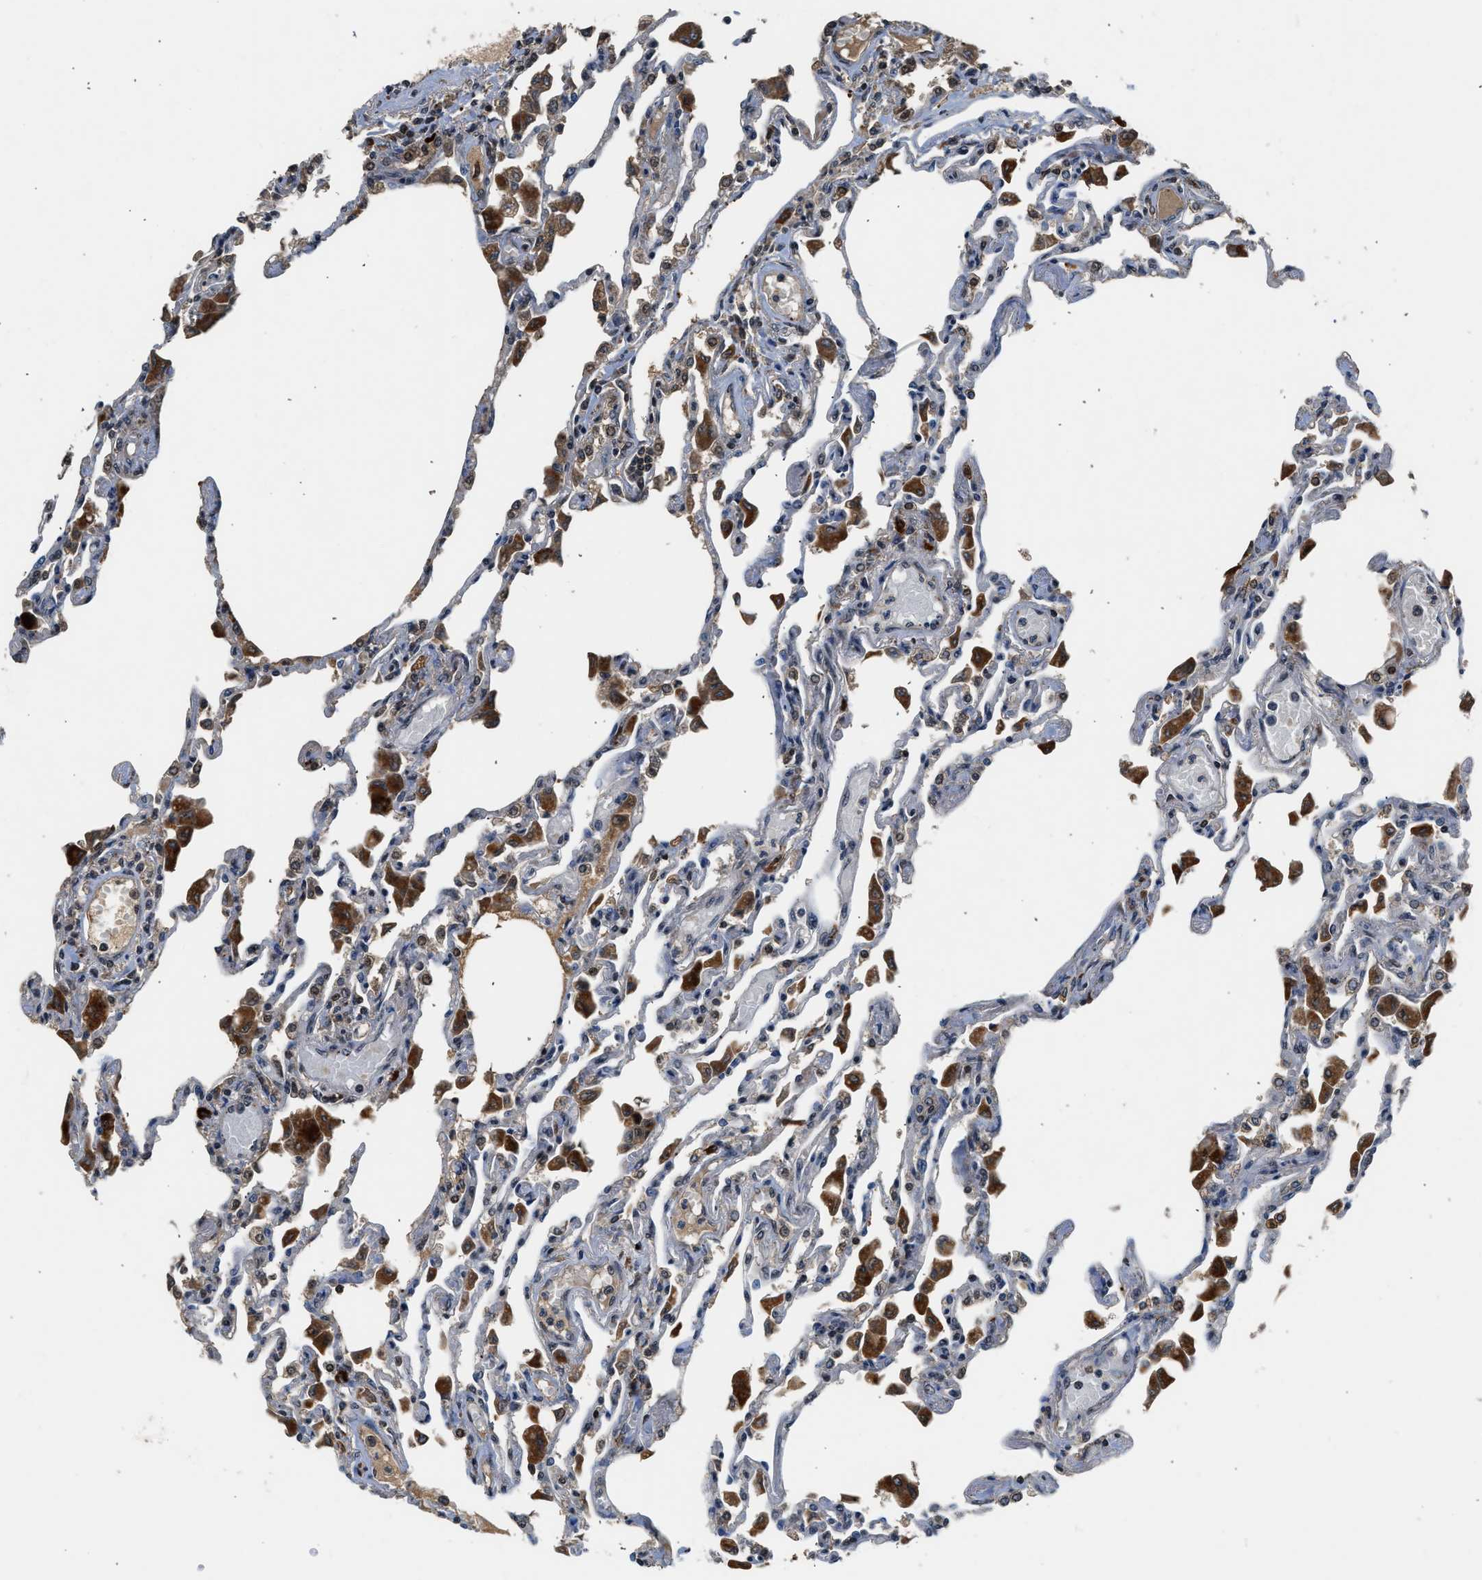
{"staining": {"intensity": "moderate", "quantity": "<25%", "location": "cytoplasmic/membranous,nuclear"}, "tissue": "lung", "cell_type": "Alveolar cells", "image_type": "normal", "snomed": [{"axis": "morphology", "description": "Normal tissue, NOS"}, {"axis": "topography", "description": "Bronchus"}, {"axis": "topography", "description": "Lung"}], "caption": "Immunohistochemical staining of normal human lung exhibits low levels of moderate cytoplasmic/membranous,nuclear expression in about <25% of alveolar cells. (Stains: DAB (3,3'-diaminobenzidine) in brown, nuclei in blue, Microscopy: brightfield microscopy at high magnification).", "gene": "SLC15A4", "patient": {"sex": "female", "age": 49}}